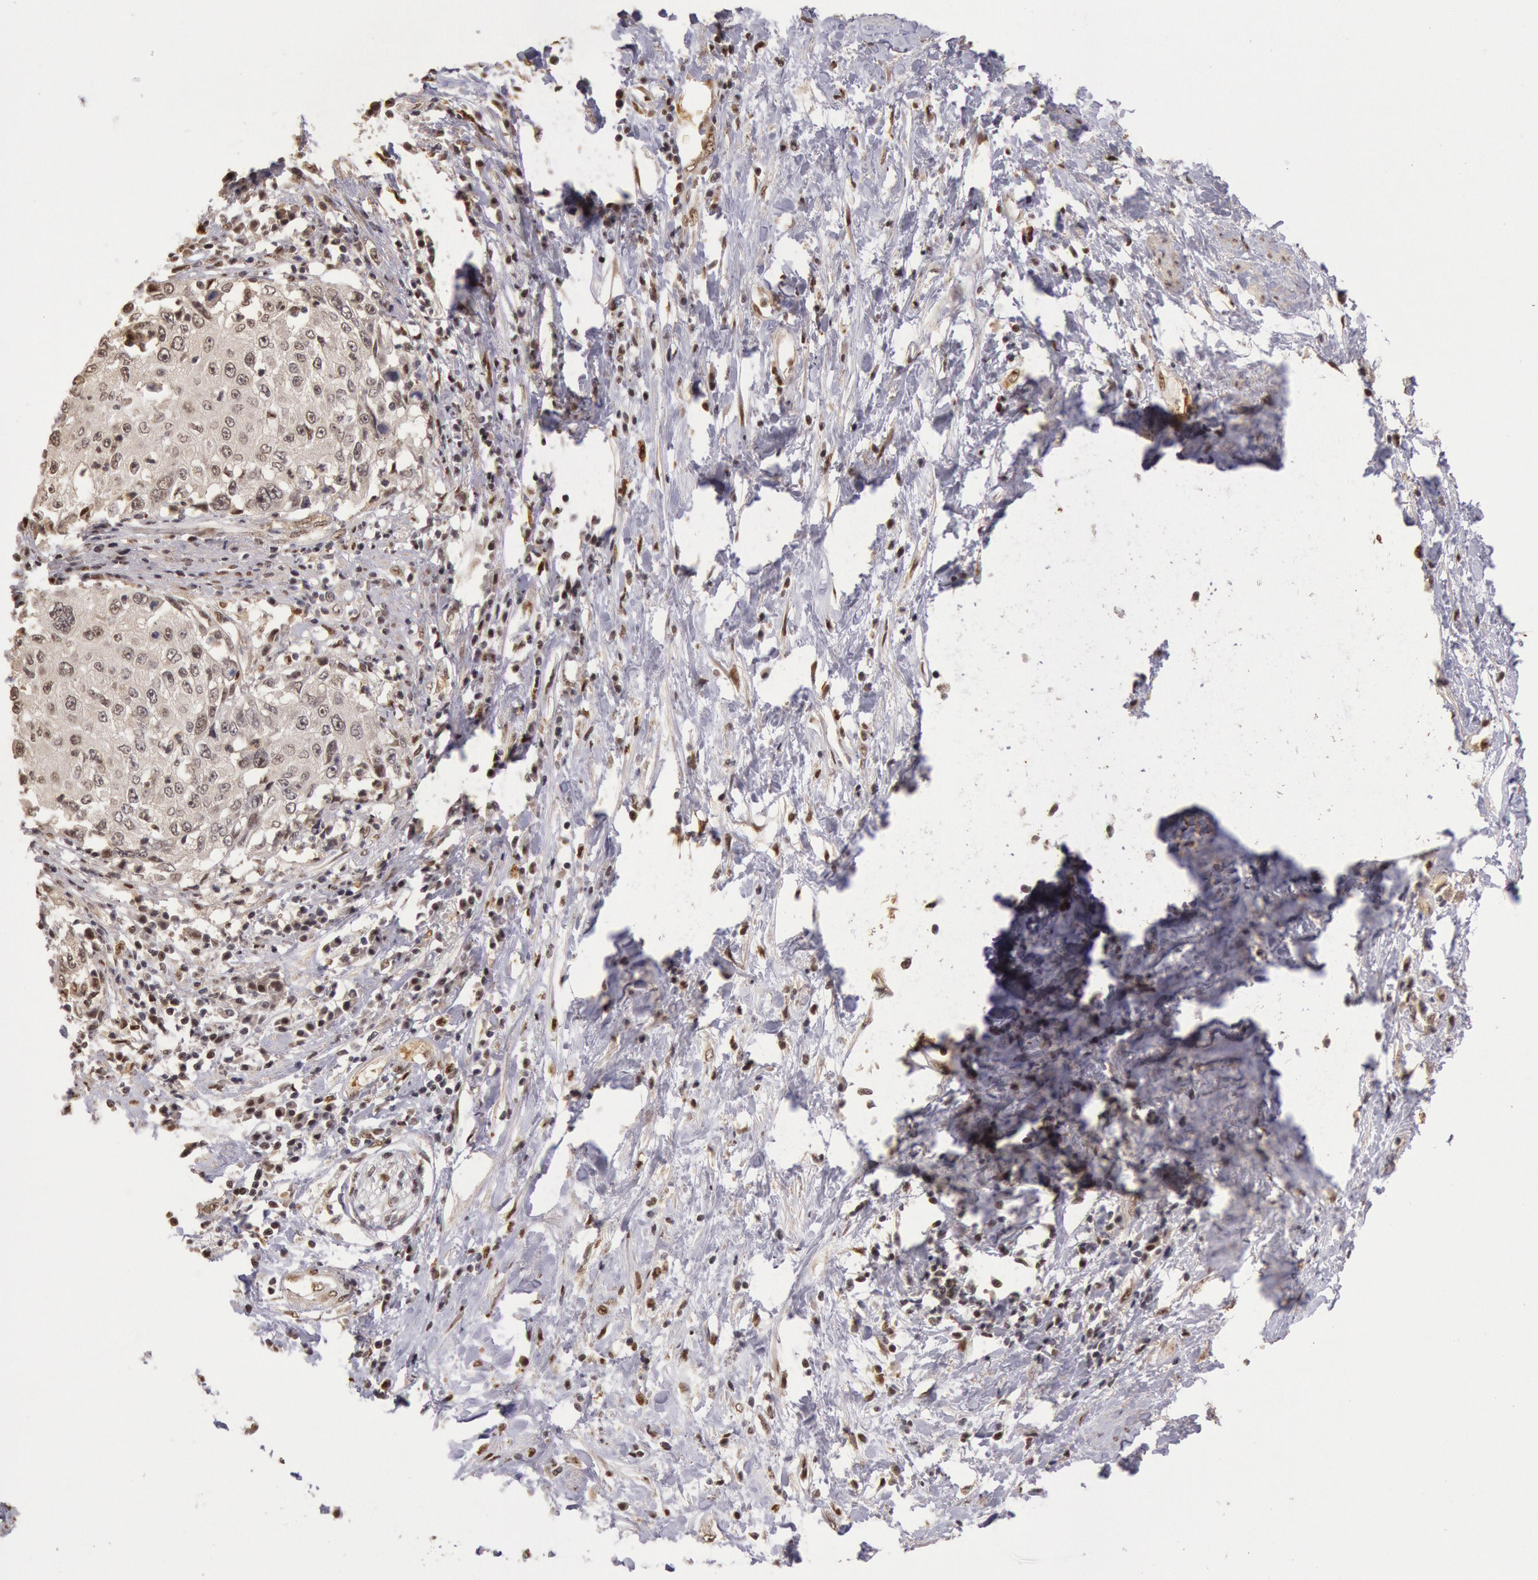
{"staining": {"intensity": "weak", "quantity": ">75%", "location": "nuclear"}, "tissue": "cervical cancer", "cell_type": "Tumor cells", "image_type": "cancer", "snomed": [{"axis": "morphology", "description": "Squamous cell carcinoma, NOS"}, {"axis": "topography", "description": "Cervix"}], "caption": "The micrograph exhibits staining of squamous cell carcinoma (cervical), revealing weak nuclear protein positivity (brown color) within tumor cells.", "gene": "LIG4", "patient": {"sex": "female", "age": 57}}